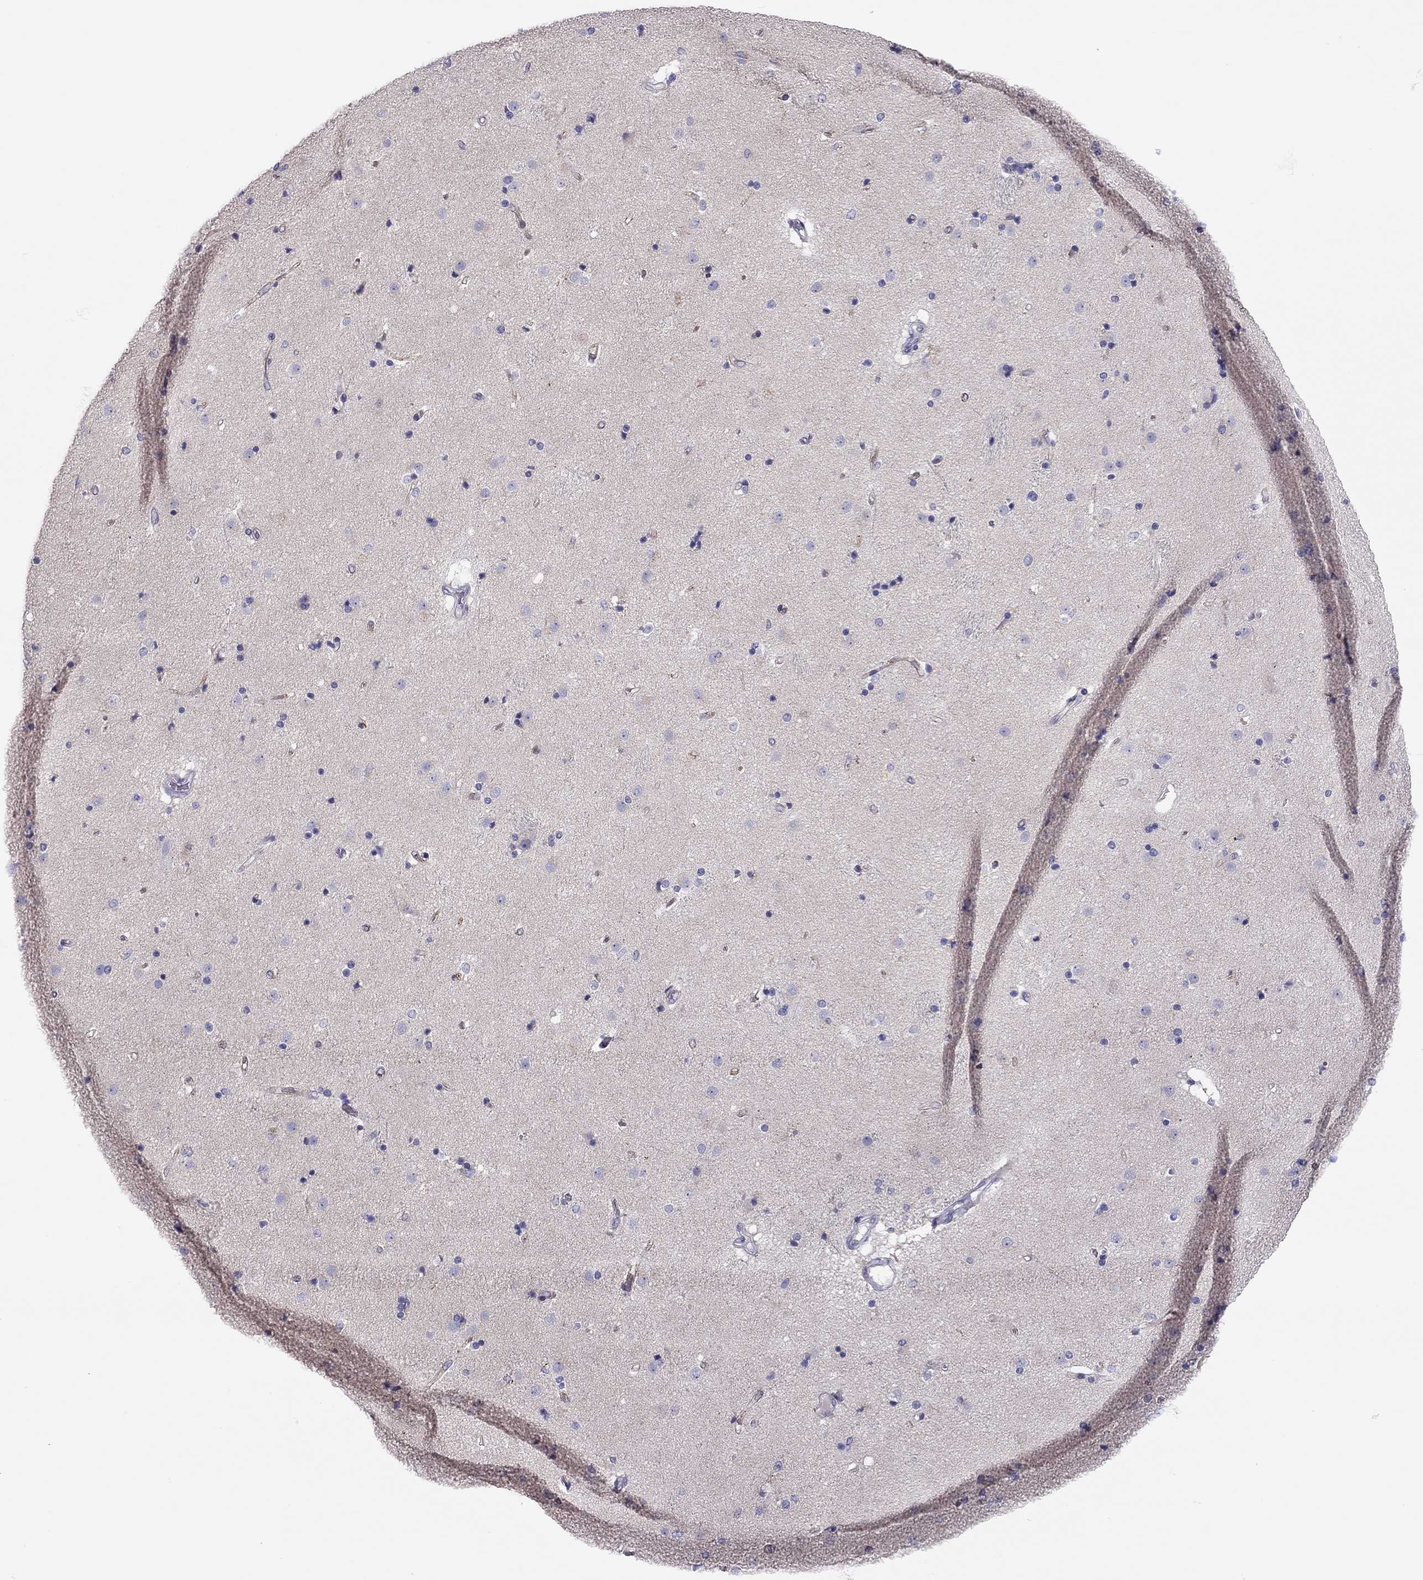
{"staining": {"intensity": "negative", "quantity": "none", "location": "none"}, "tissue": "caudate", "cell_type": "Glial cells", "image_type": "normal", "snomed": [{"axis": "morphology", "description": "Normal tissue, NOS"}, {"axis": "topography", "description": "Lateral ventricle wall"}], "caption": "Immunohistochemical staining of benign caudate shows no significant expression in glial cells.", "gene": "SCARB1", "patient": {"sex": "male", "age": 54}}